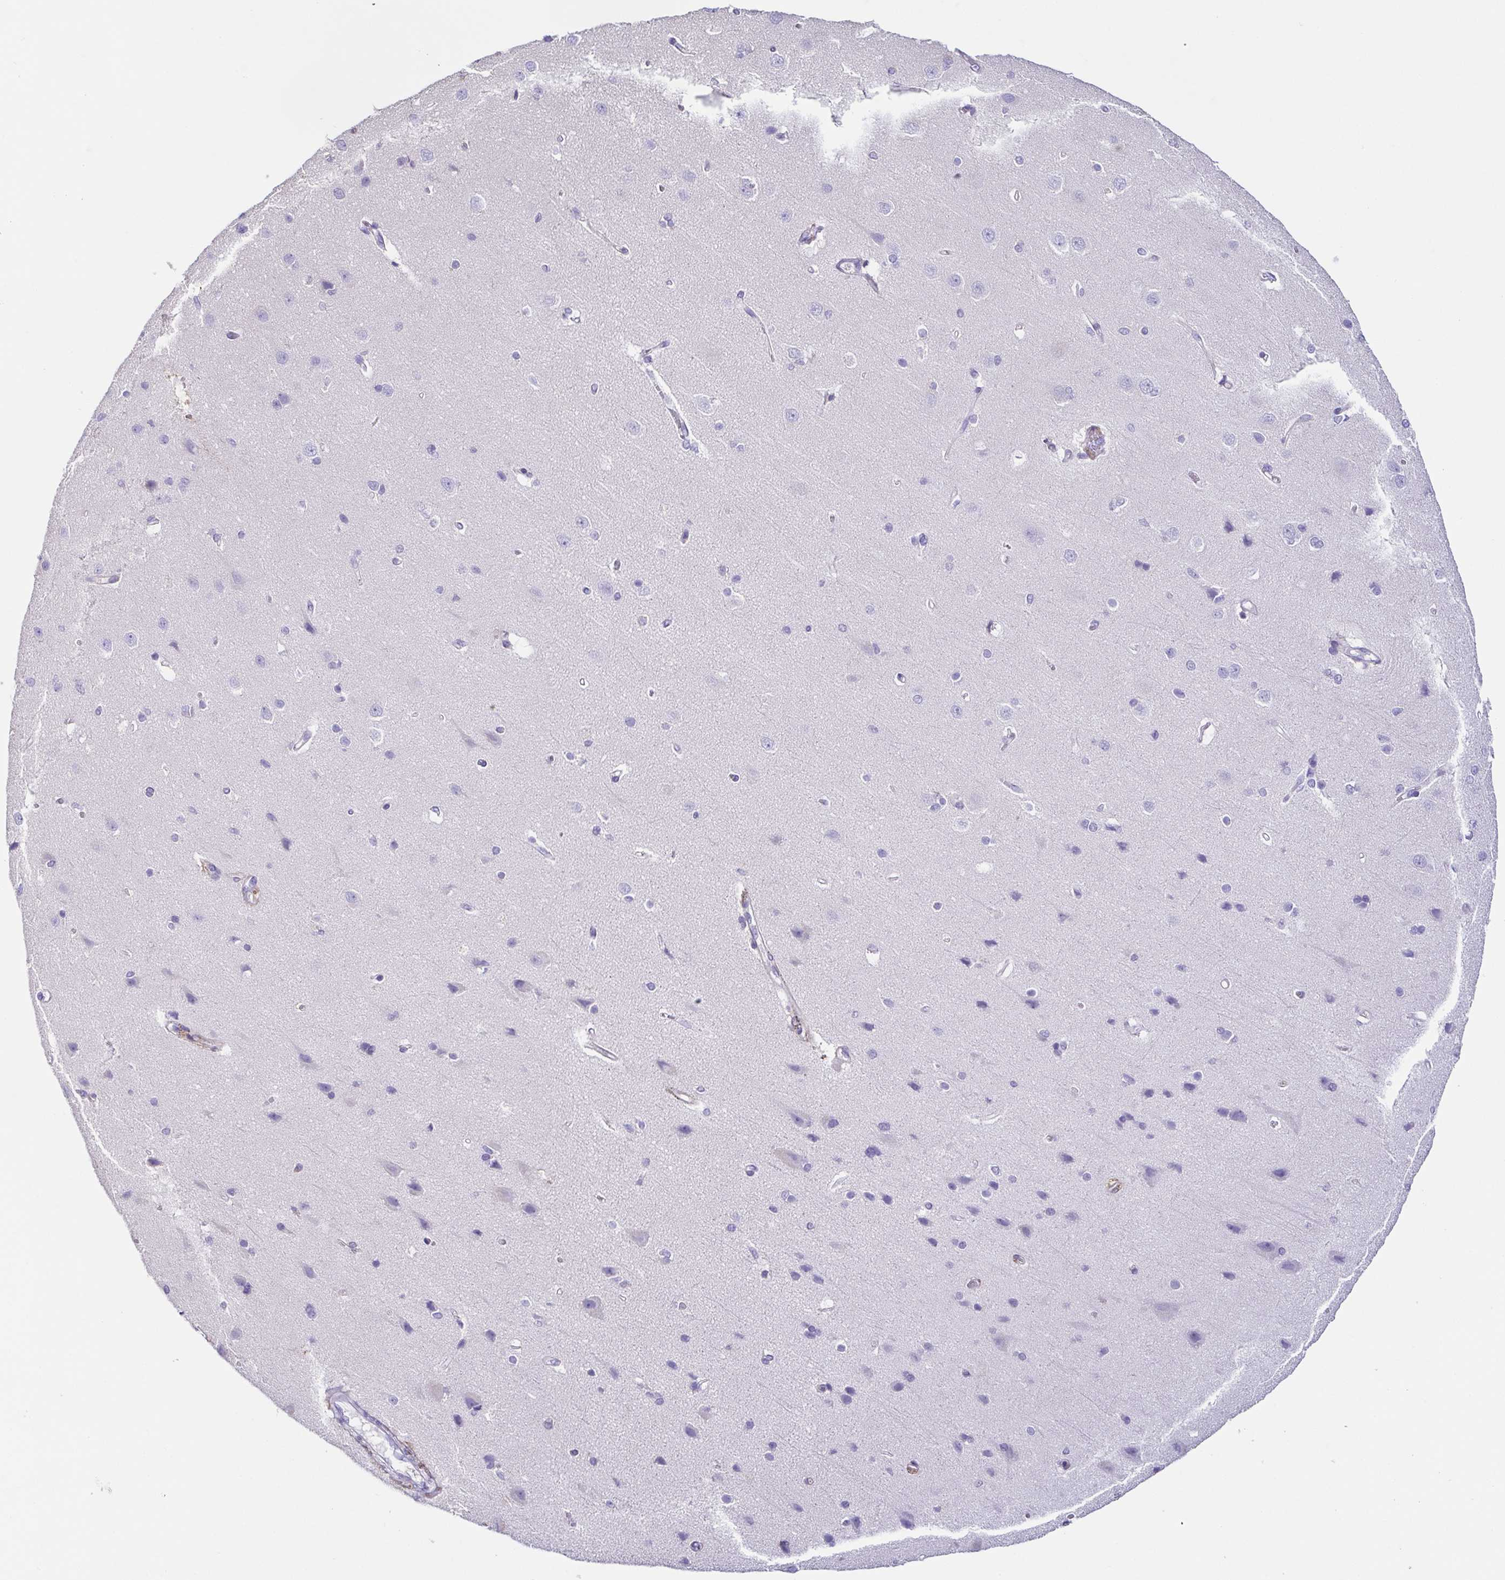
{"staining": {"intensity": "weak", "quantity": "<25%", "location": "cytoplasmic/membranous"}, "tissue": "cerebral cortex", "cell_type": "Endothelial cells", "image_type": "normal", "snomed": [{"axis": "morphology", "description": "Normal tissue, NOS"}, {"axis": "topography", "description": "Cerebral cortex"}], "caption": "Image shows no significant protein expression in endothelial cells of normal cerebral cortex. The staining is performed using DAB brown chromogen with nuclei counter-stained in using hematoxylin.", "gene": "ANXA10", "patient": {"sex": "male", "age": 37}}